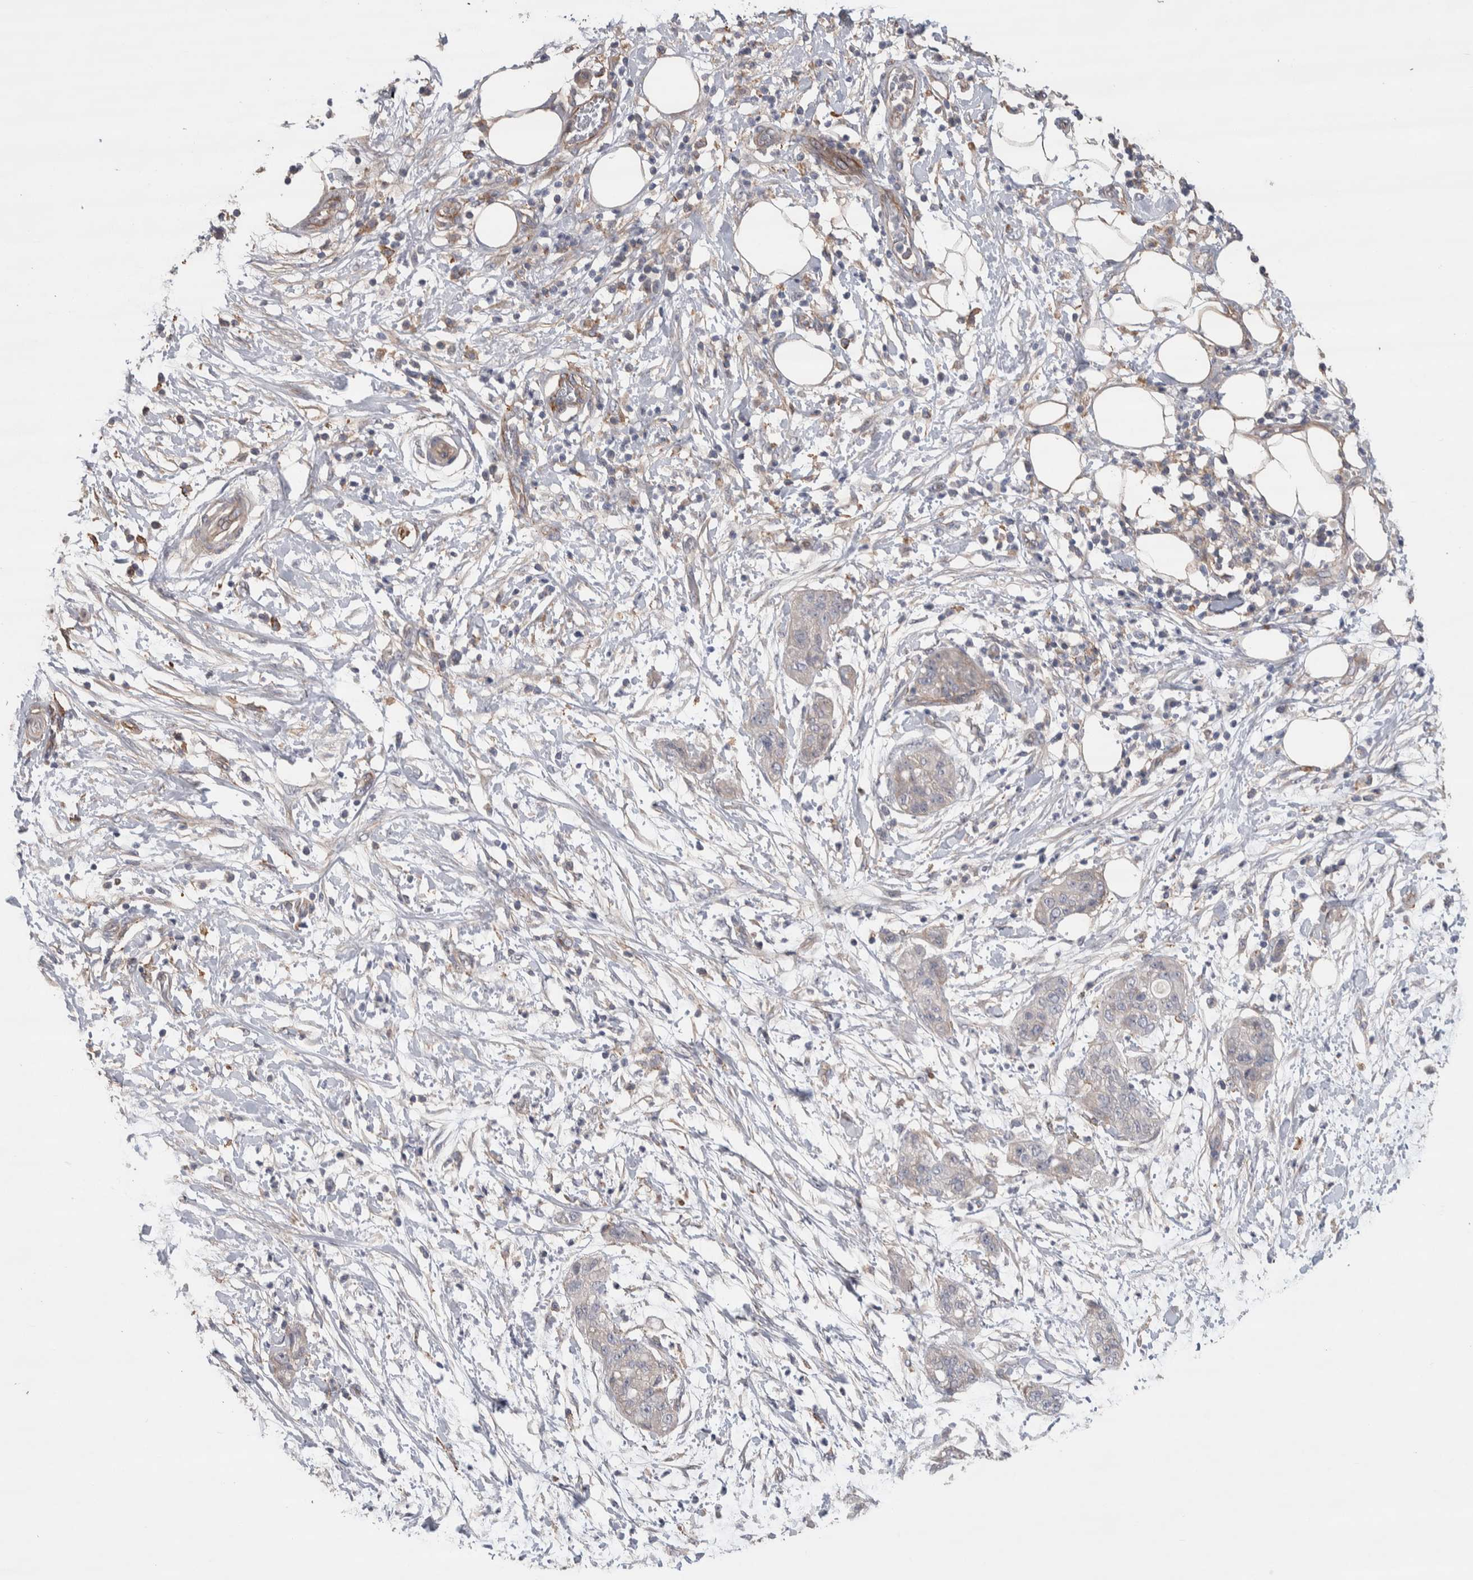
{"staining": {"intensity": "negative", "quantity": "none", "location": "none"}, "tissue": "pancreatic cancer", "cell_type": "Tumor cells", "image_type": "cancer", "snomed": [{"axis": "morphology", "description": "Adenocarcinoma, NOS"}, {"axis": "topography", "description": "Pancreas"}], "caption": "Photomicrograph shows no significant protein staining in tumor cells of adenocarcinoma (pancreatic).", "gene": "GCNA", "patient": {"sex": "female", "age": 78}}